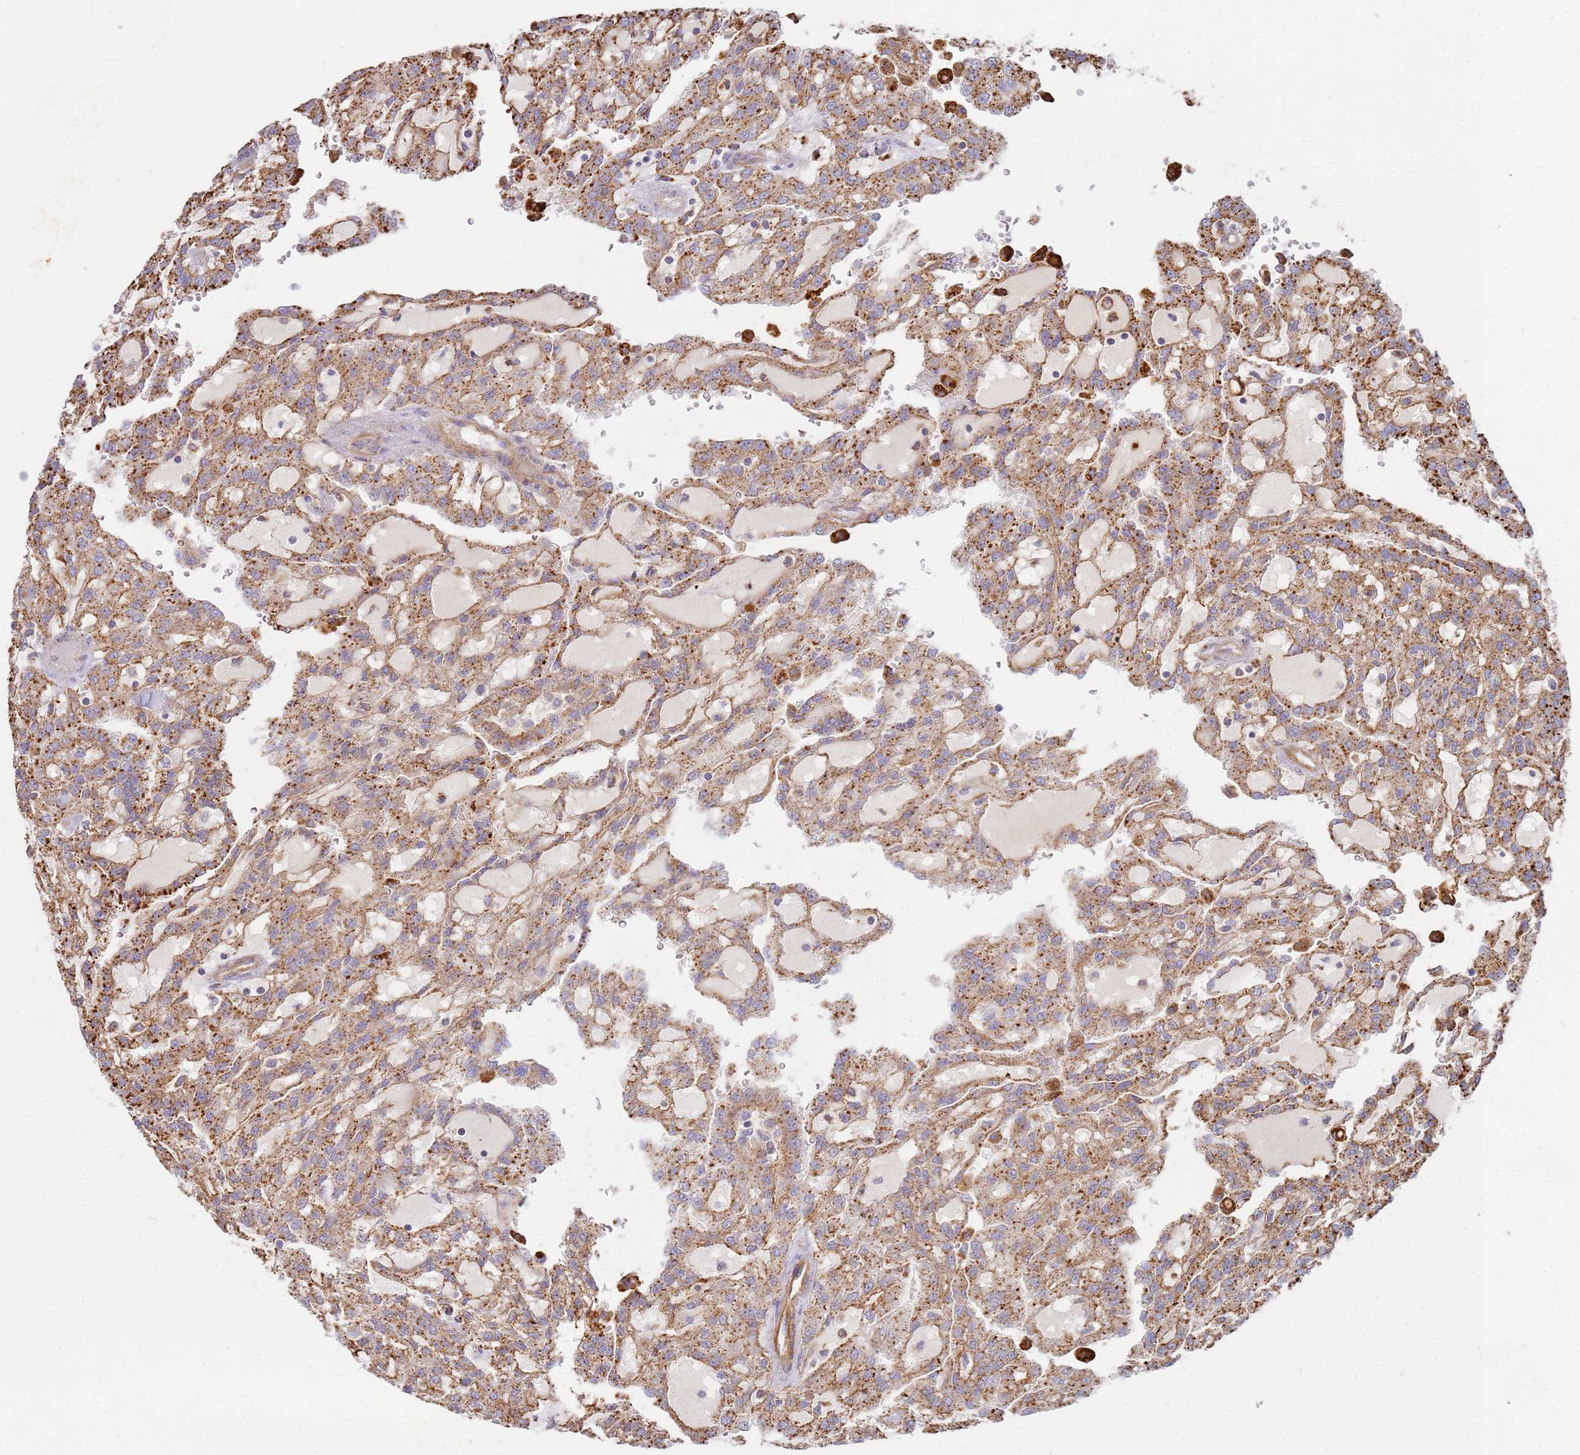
{"staining": {"intensity": "moderate", "quantity": ">75%", "location": "cytoplasmic/membranous"}, "tissue": "renal cancer", "cell_type": "Tumor cells", "image_type": "cancer", "snomed": [{"axis": "morphology", "description": "Adenocarcinoma, NOS"}, {"axis": "topography", "description": "Kidney"}], "caption": "Immunohistochemical staining of human renal adenocarcinoma displays moderate cytoplasmic/membranous protein positivity in approximately >75% of tumor cells.", "gene": "TMEM229B", "patient": {"sex": "male", "age": 63}}